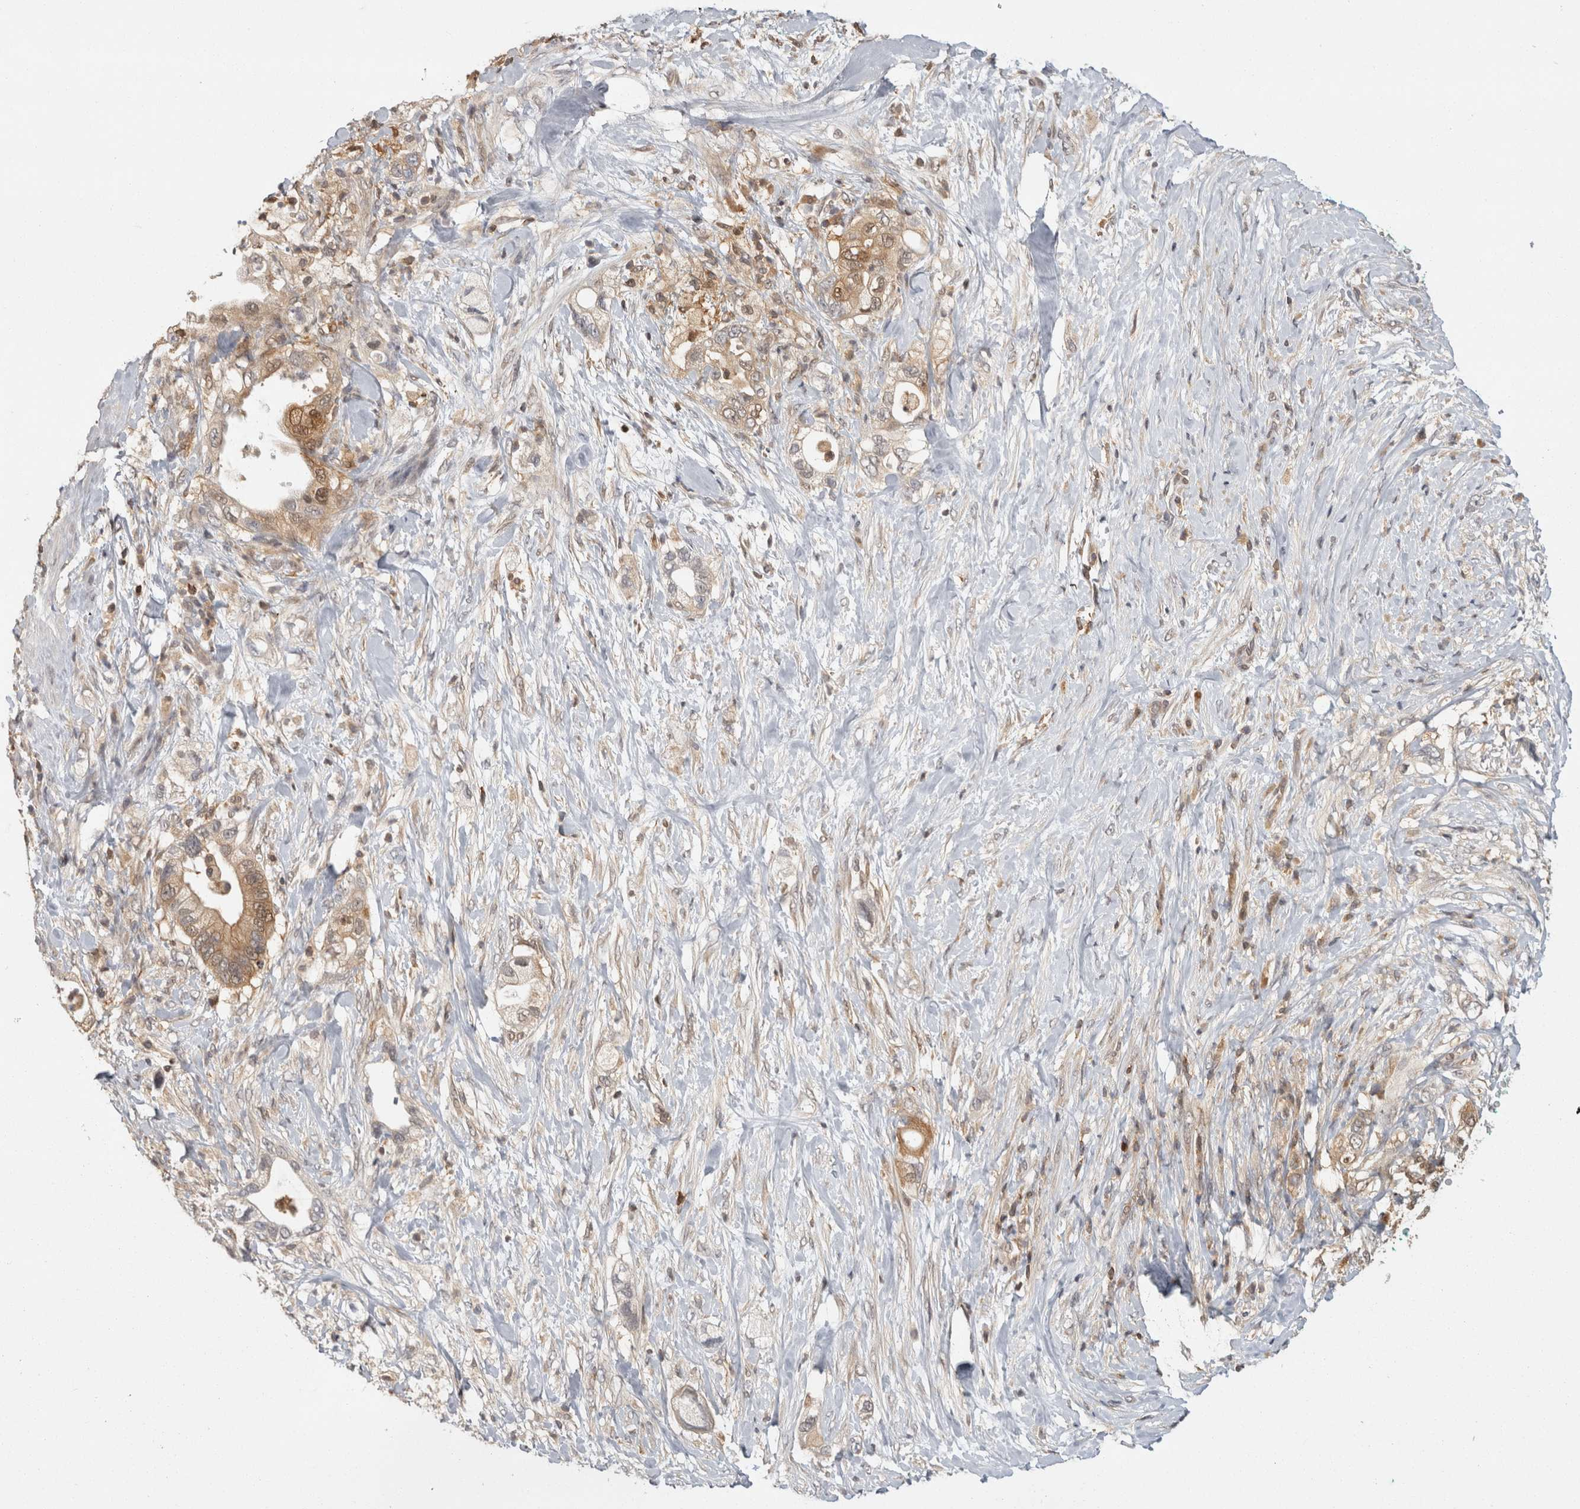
{"staining": {"intensity": "moderate", "quantity": ">75%", "location": "cytoplasmic/membranous,nuclear"}, "tissue": "pancreatic cancer", "cell_type": "Tumor cells", "image_type": "cancer", "snomed": [{"axis": "morphology", "description": "Adenocarcinoma, NOS"}, {"axis": "topography", "description": "Pancreas"}], "caption": "There is medium levels of moderate cytoplasmic/membranous and nuclear expression in tumor cells of adenocarcinoma (pancreatic), as demonstrated by immunohistochemical staining (brown color).", "gene": "ACAT2", "patient": {"sex": "male", "age": 53}}